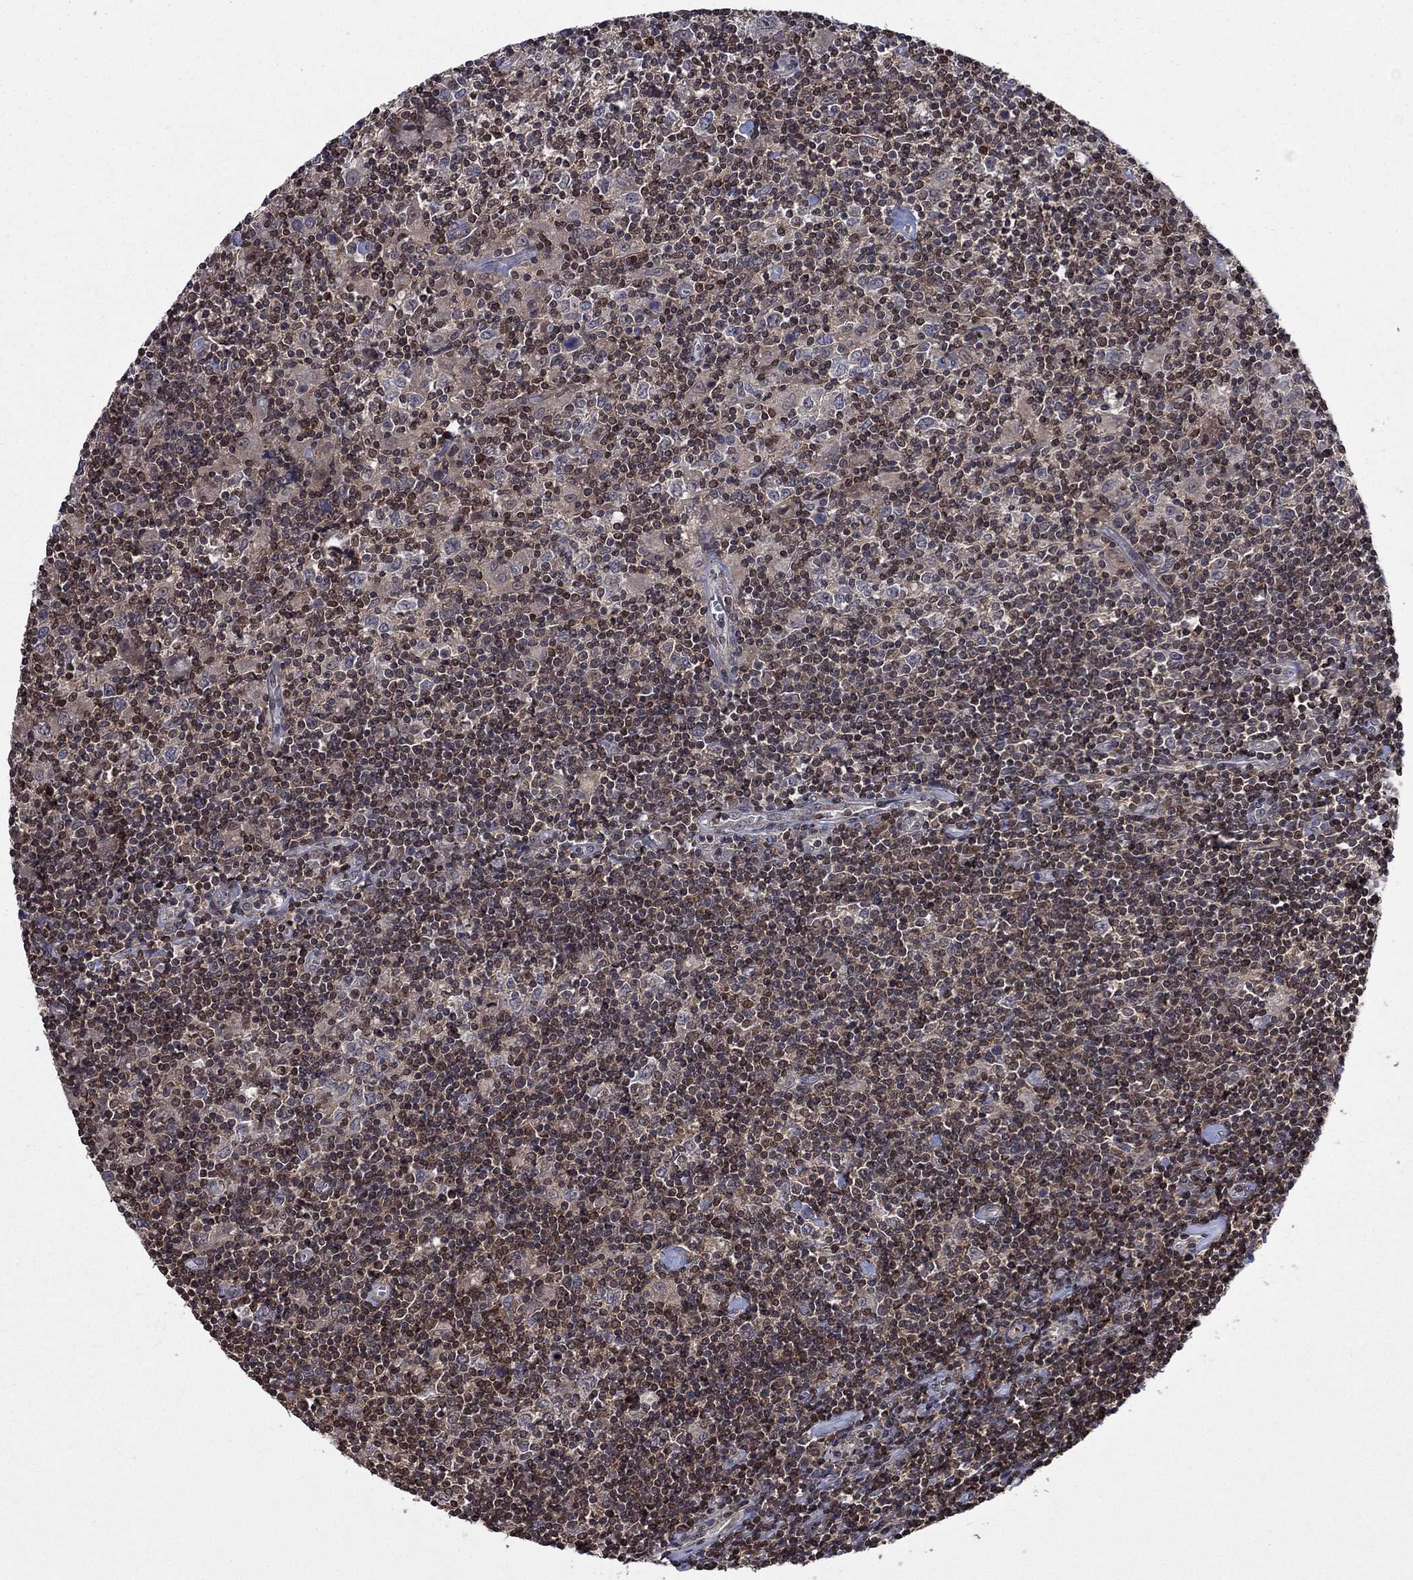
{"staining": {"intensity": "negative", "quantity": "none", "location": "none"}, "tissue": "lymphoma", "cell_type": "Tumor cells", "image_type": "cancer", "snomed": [{"axis": "morphology", "description": "Hodgkin's disease, NOS"}, {"axis": "topography", "description": "Lymph node"}], "caption": "Immunohistochemical staining of human lymphoma shows no significant positivity in tumor cells. (DAB (3,3'-diaminobenzidine) IHC, high magnification).", "gene": "IAH1", "patient": {"sex": "male", "age": 40}}